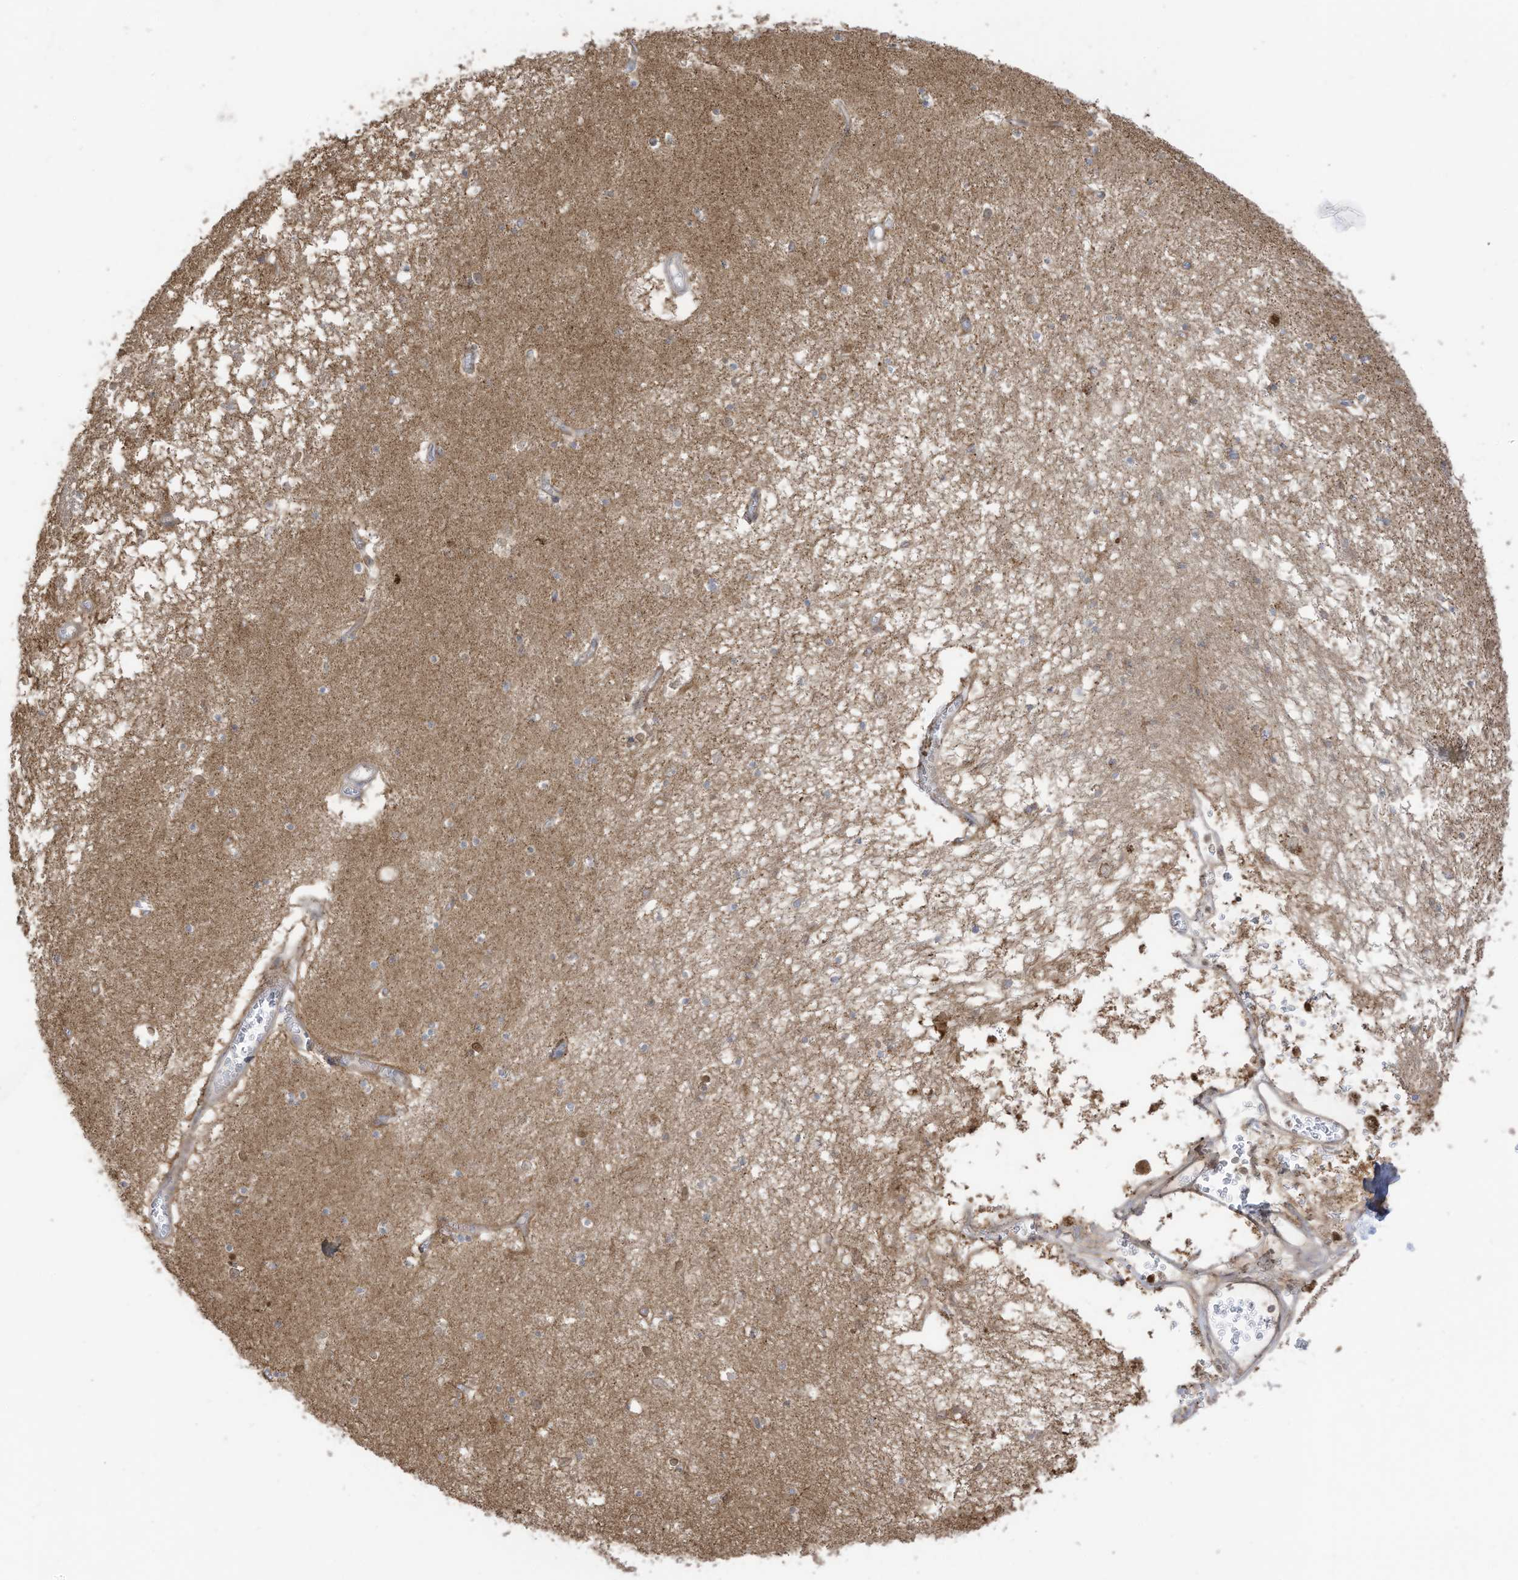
{"staining": {"intensity": "weak", "quantity": "<25%", "location": "cytoplasmic/membranous"}, "tissue": "hippocampus", "cell_type": "Glial cells", "image_type": "normal", "snomed": [{"axis": "morphology", "description": "Normal tissue, NOS"}, {"axis": "topography", "description": "Hippocampus"}], "caption": "Histopathology image shows no significant protein staining in glial cells of benign hippocampus. (Stains: DAB IHC with hematoxylin counter stain, Microscopy: brightfield microscopy at high magnification).", "gene": "CGAS", "patient": {"sex": "male", "age": 70}}